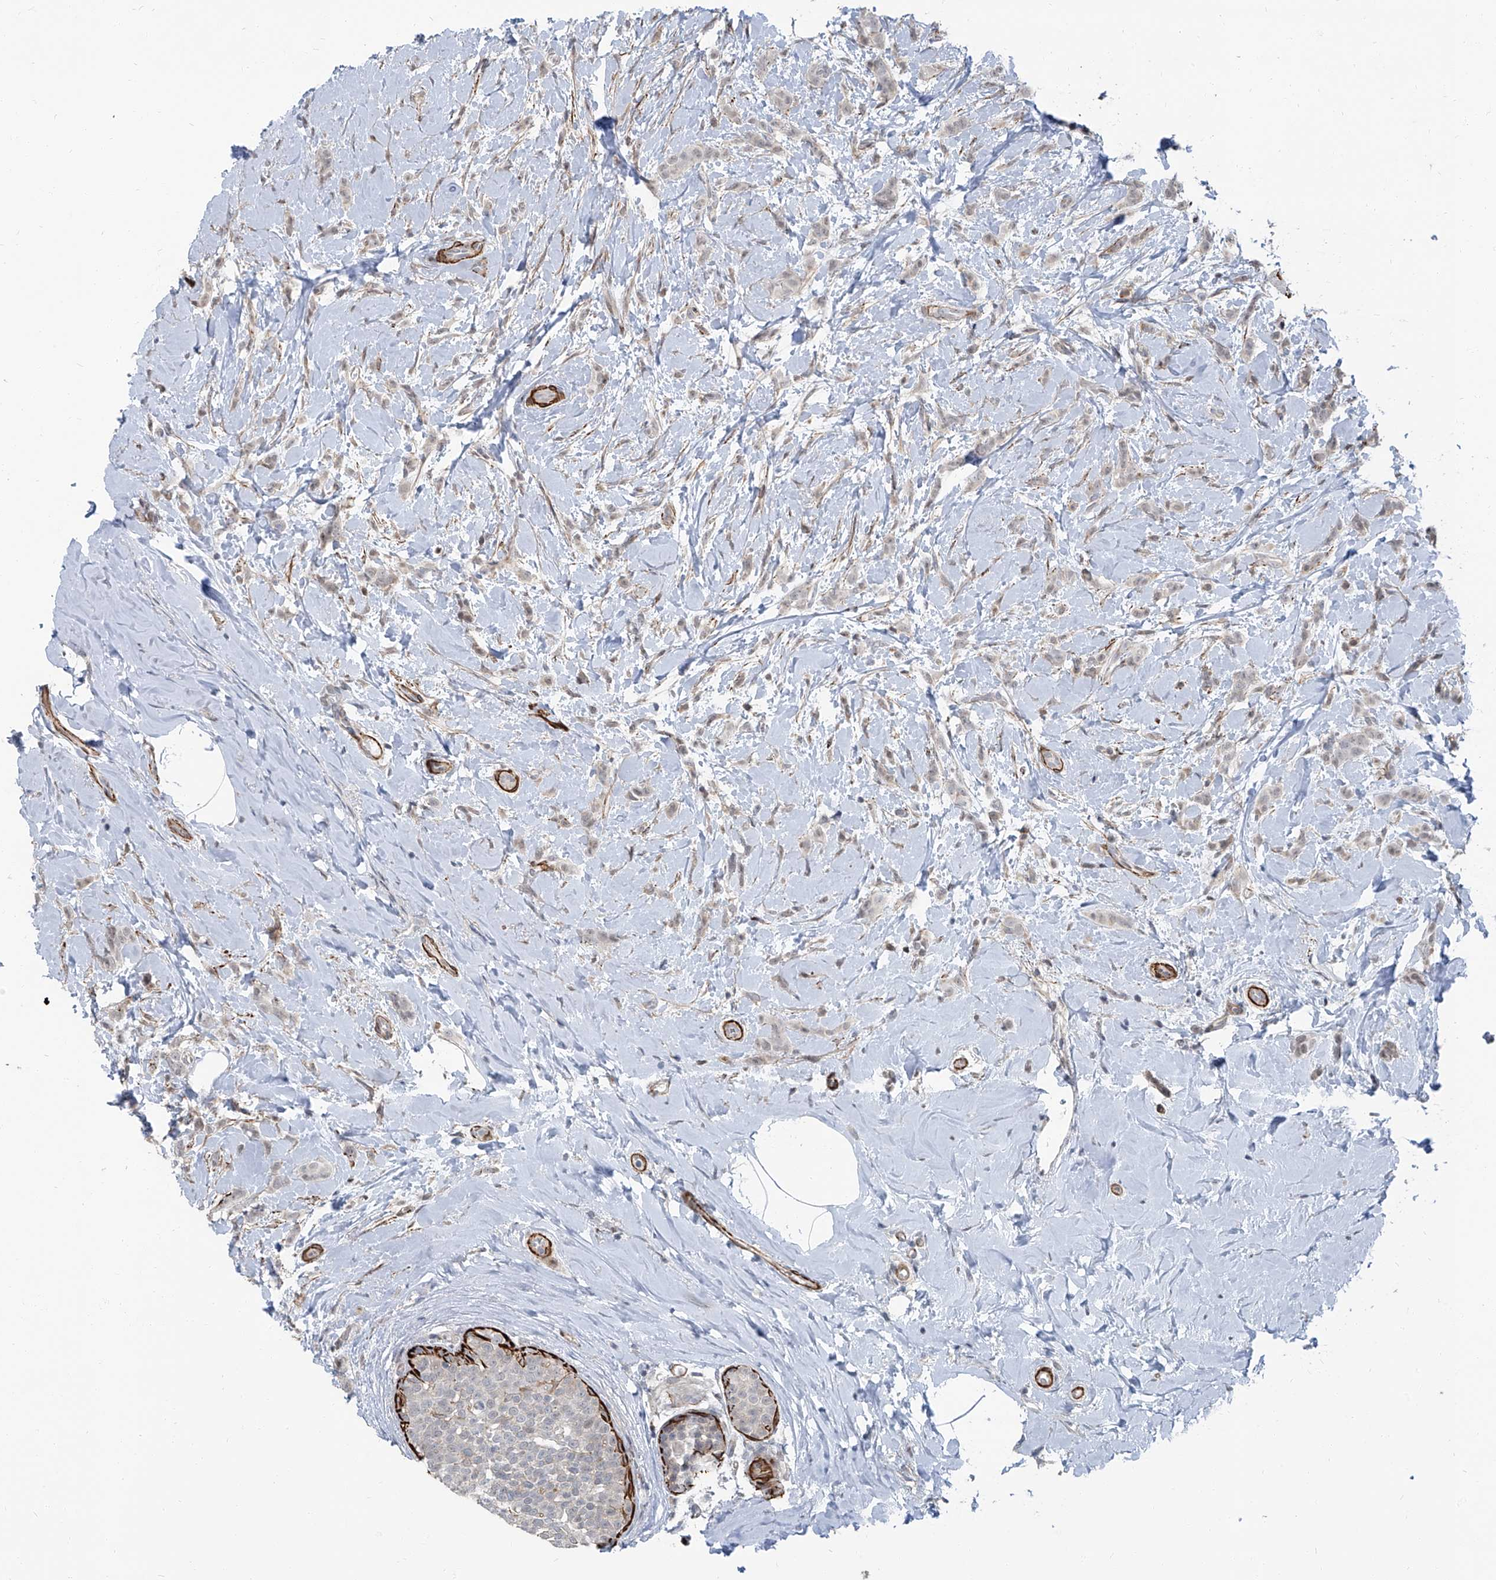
{"staining": {"intensity": "negative", "quantity": "none", "location": "none"}, "tissue": "breast cancer", "cell_type": "Tumor cells", "image_type": "cancer", "snomed": [{"axis": "morphology", "description": "Lobular carcinoma, in situ"}, {"axis": "morphology", "description": "Lobular carcinoma"}, {"axis": "topography", "description": "Breast"}], "caption": "This image is of breast lobular carcinoma stained with immunohistochemistry (IHC) to label a protein in brown with the nuclei are counter-stained blue. There is no positivity in tumor cells.", "gene": "TXLNB", "patient": {"sex": "female", "age": 41}}